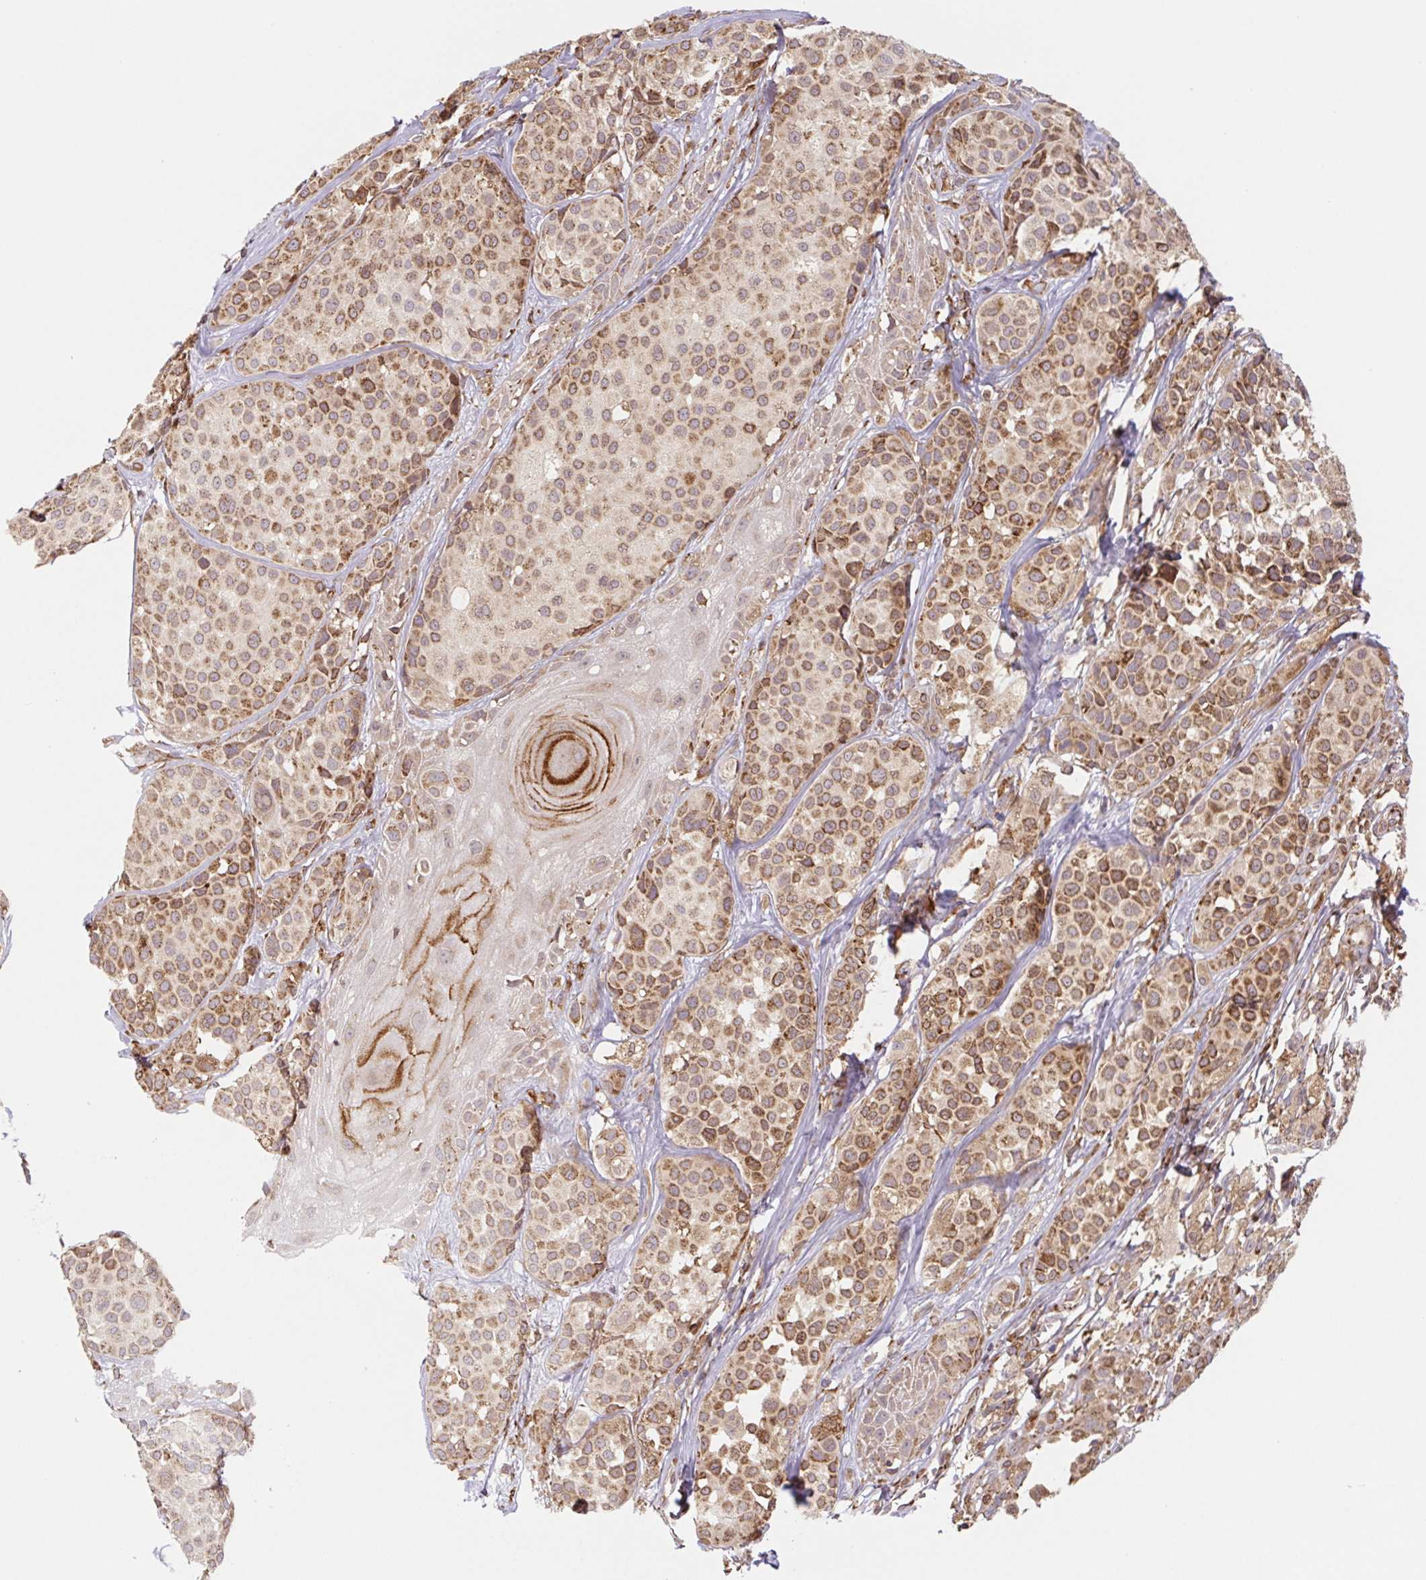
{"staining": {"intensity": "moderate", "quantity": ">75%", "location": "cytoplasmic/membranous"}, "tissue": "melanoma", "cell_type": "Tumor cells", "image_type": "cancer", "snomed": [{"axis": "morphology", "description": "Malignant melanoma, NOS"}, {"axis": "topography", "description": "Skin"}], "caption": "Immunohistochemical staining of human melanoma displays medium levels of moderate cytoplasmic/membranous staining in about >75% of tumor cells.", "gene": "LYPD5", "patient": {"sex": "male", "age": 77}}